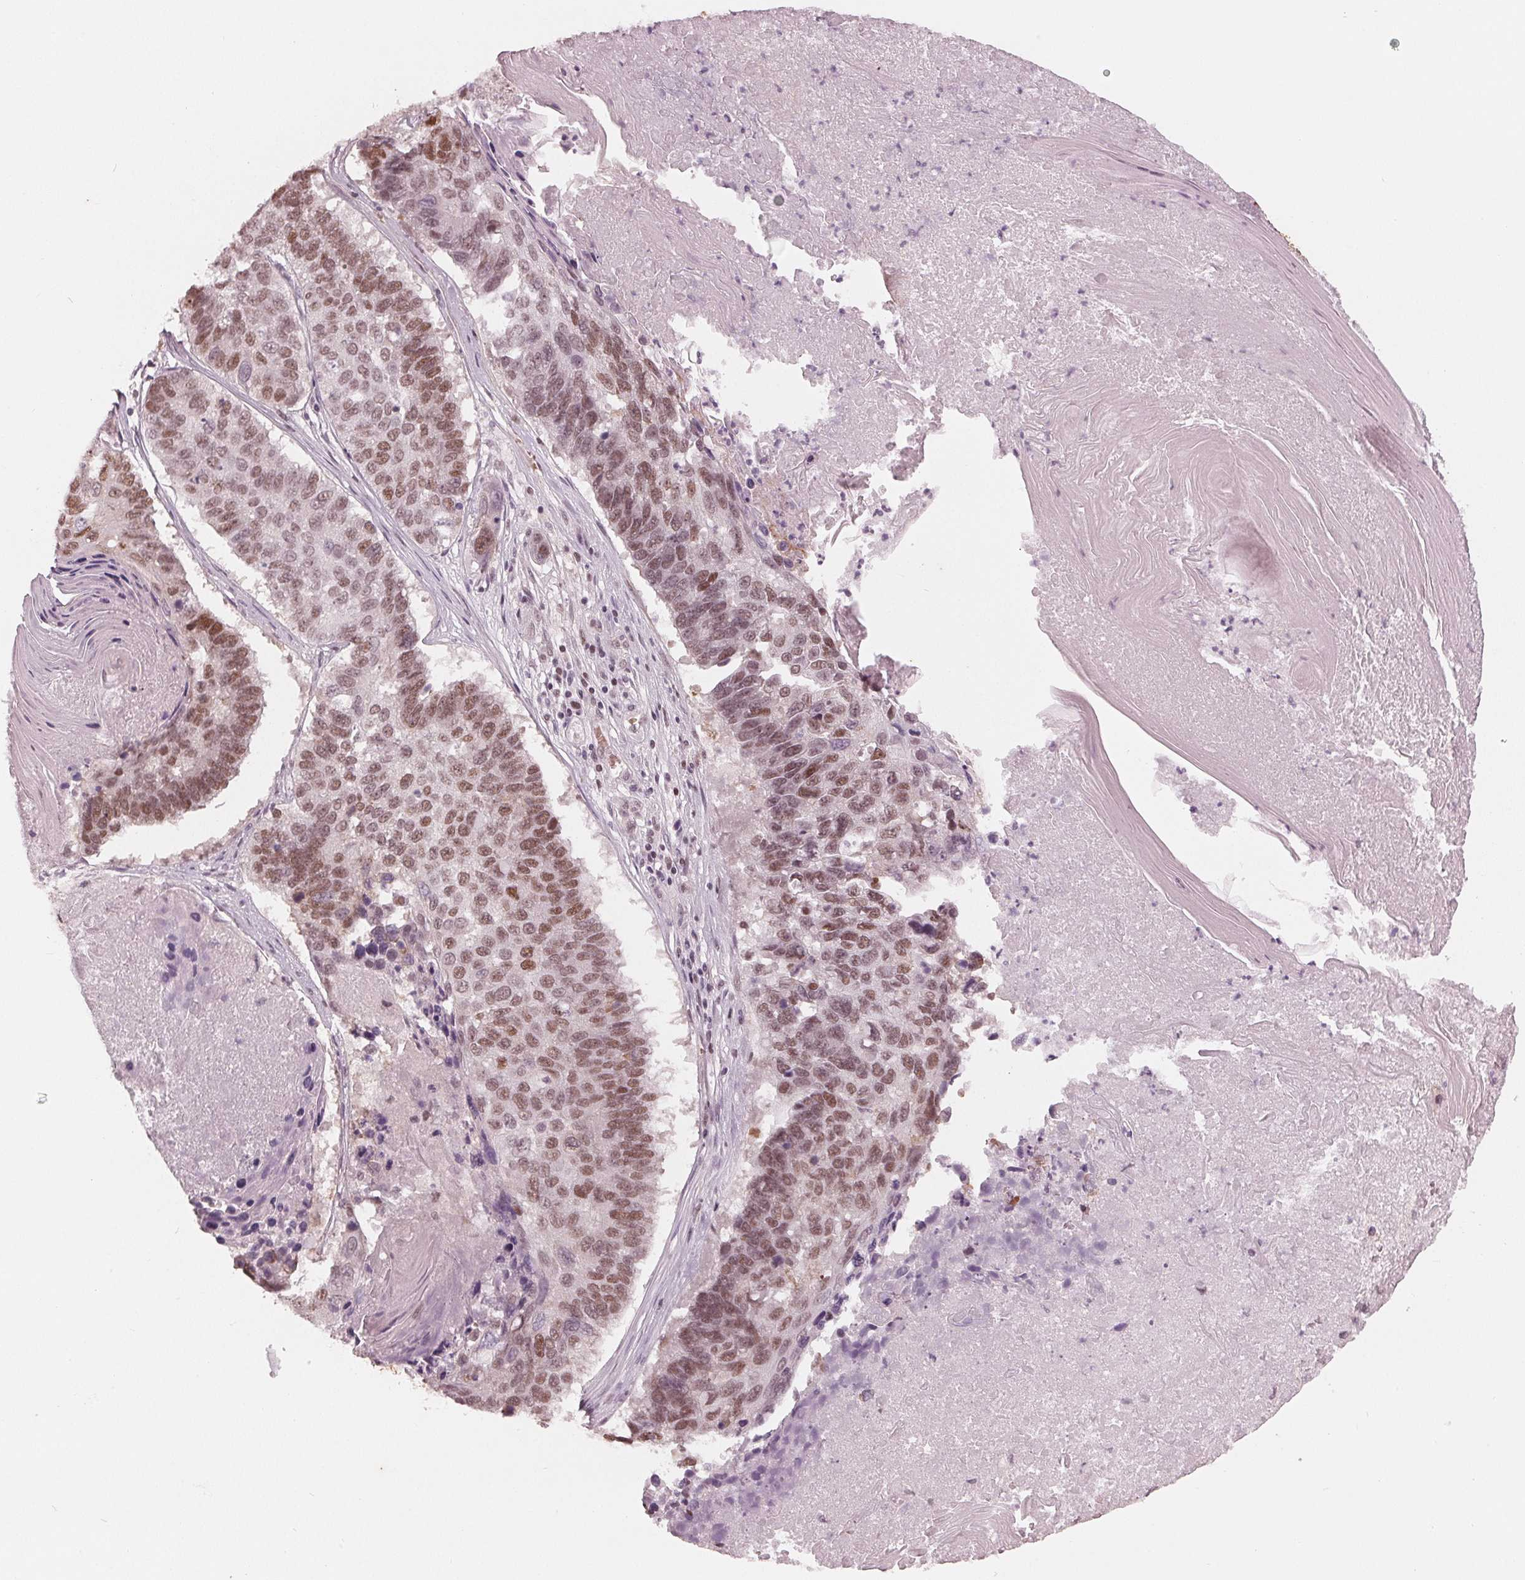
{"staining": {"intensity": "moderate", "quantity": ">75%", "location": "nuclear"}, "tissue": "lung cancer", "cell_type": "Tumor cells", "image_type": "cancer", "snomed": [{"axis": "morphology", "description": "Squamous cell carcinoma, NOS"}, {"axis": "topography", "description": "Lung"}], "caption": "Approximately >75% of tumor cells in lung cancer display moderate nuclear protein staining as visualized by brown immunohistochemical staining.", "gene": "DNMT3L", "patient": {"sex": "male", "age": 73}}